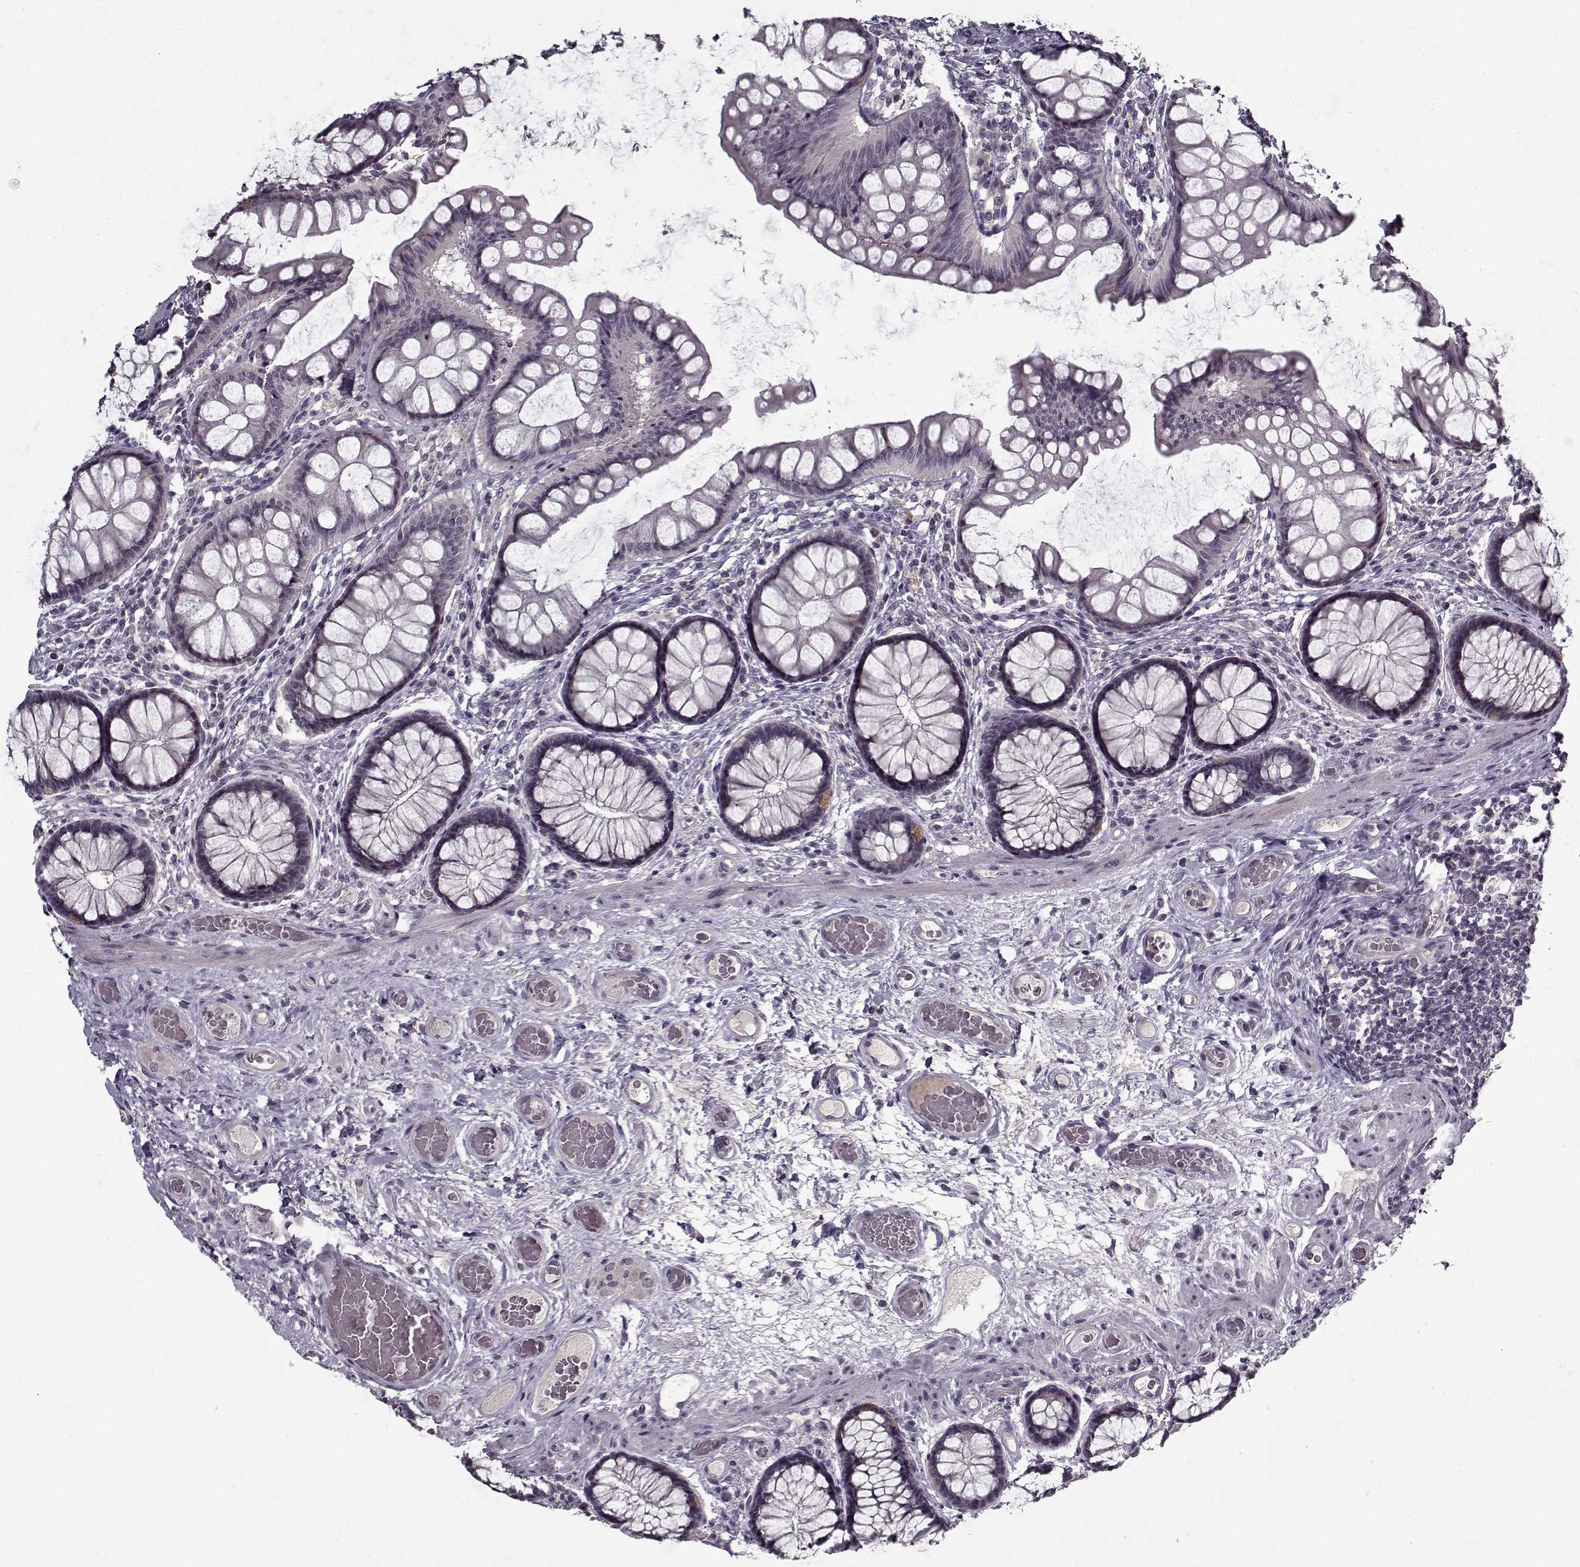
{"staining": {"intensity": "negative", "quantity": "none", "location": "none"}, "tissue": "colon", "cell_type": "Endothelial cells", "image_type": "normal", "snomed": [{"axis": "morphology", "description": "Normal tissue, NOS"}, {"axis": "topography", "description": "Colon"}], "caption": "DAB immunohistochemical staining of unremarkable colon shows no significant expression in endothelial cells.", "gene": "LAMA2", "patient": {"sex": "female", "age": 65}}